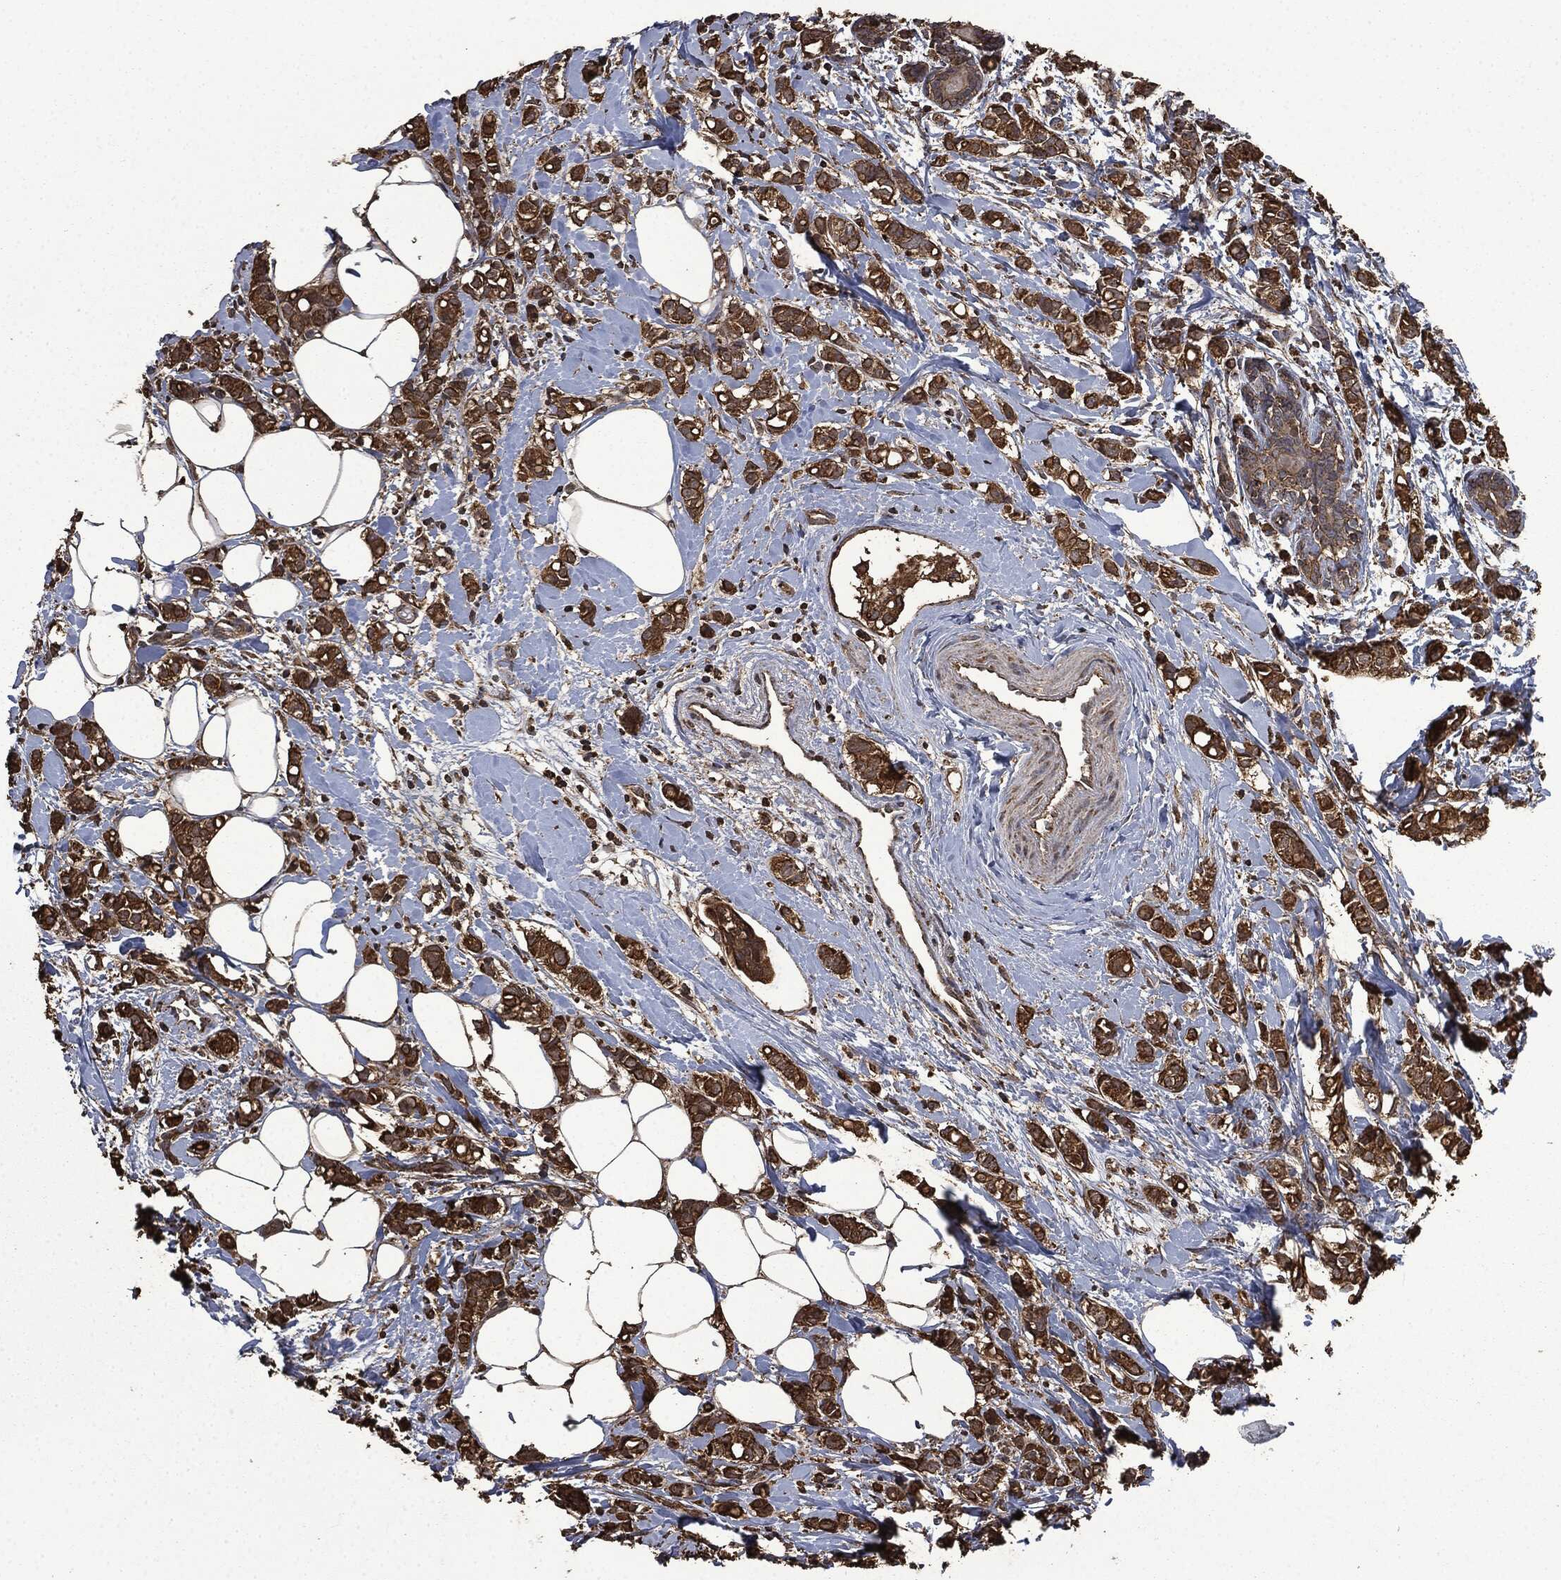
{"staining": {"intensity": "strong", "quantity": ">75%", "location": "cytoplasmic/membranous"}, "tissue": "breast cancer", "cell_type": "Tumor cells", "image_type": "cancer", "snomed": [{"axis": "morphology", "description": "Normal tissue, NOS"}, {"axis": "morphology", "description": "Duct carcinoma"}, {"axis": "topography", "description": "Breast"}], "caption": "Human breast cancer stained for a protein (brown) displays strong cytoplasmic/membranous positive expression in approximately >75% of tumor cells.", "gene": "LIG3", "patient": {"sex": "female", "age": 44}}